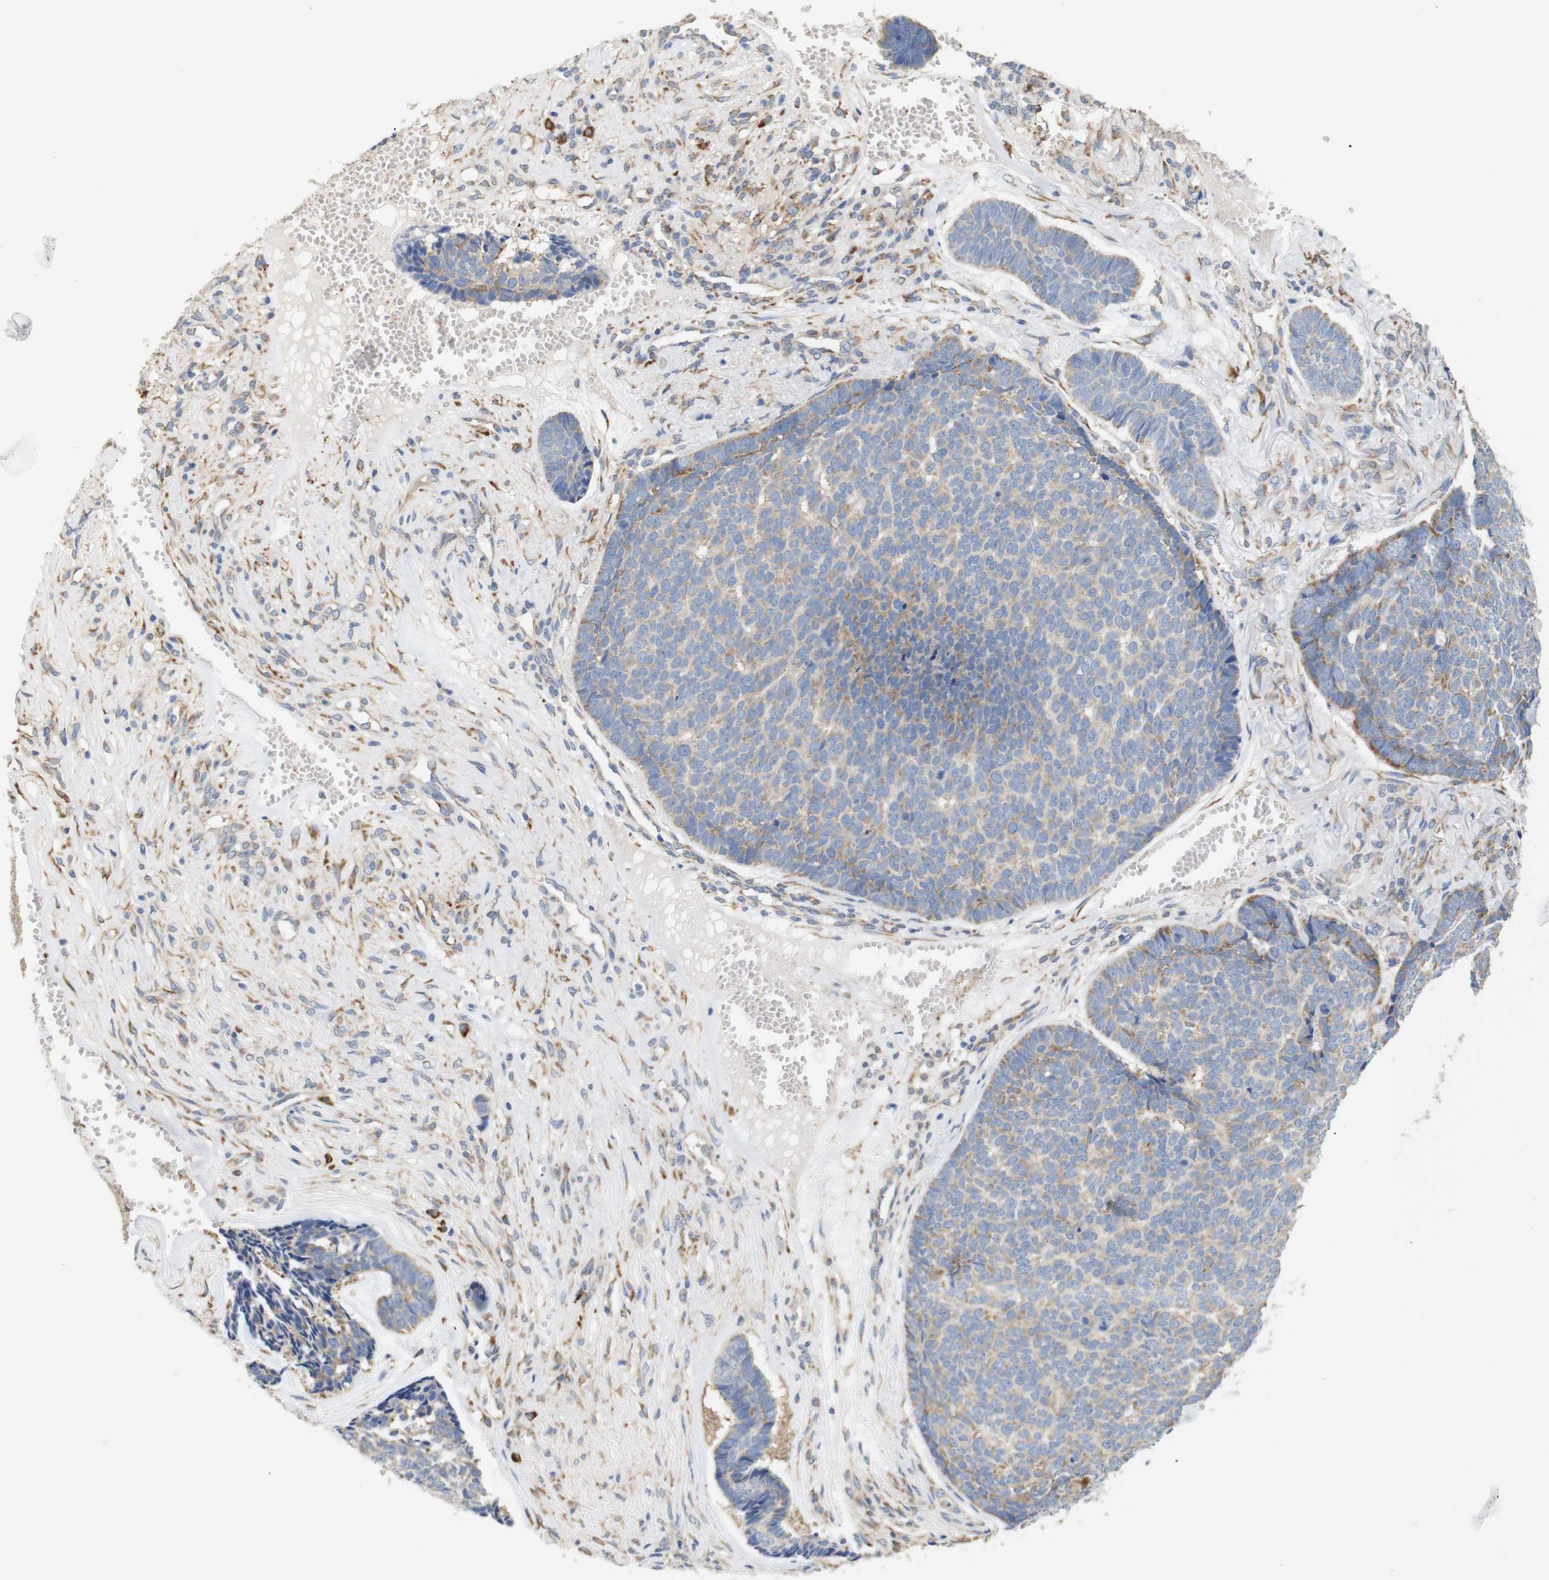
{"staining": {"intensity": "moderate", "quantity": ">75%", "location": "cytoplasmic/membranous"}, "tissue": "skin cancer", "cell_type": "Tumor cells", "image_type": "cancer", "snomed": [{"axis": "morphology", "description": "Basal cell carcinoma"}, {"axis": "topography", "description": "Skin"}], "caption": "High-magnification brightfield microscopy of skin cancer (basal cell carcinoma) stained with DAB (3,3'-diaminobenzidine) (brown) and counterstained with hematoxylin (blue). tumor cells exhibit moderate cytoplasmic/membranous positivity is present in about>75% of cells.", "gene": "TRIM5", "patient": {"sex": "male", "age": 84}}